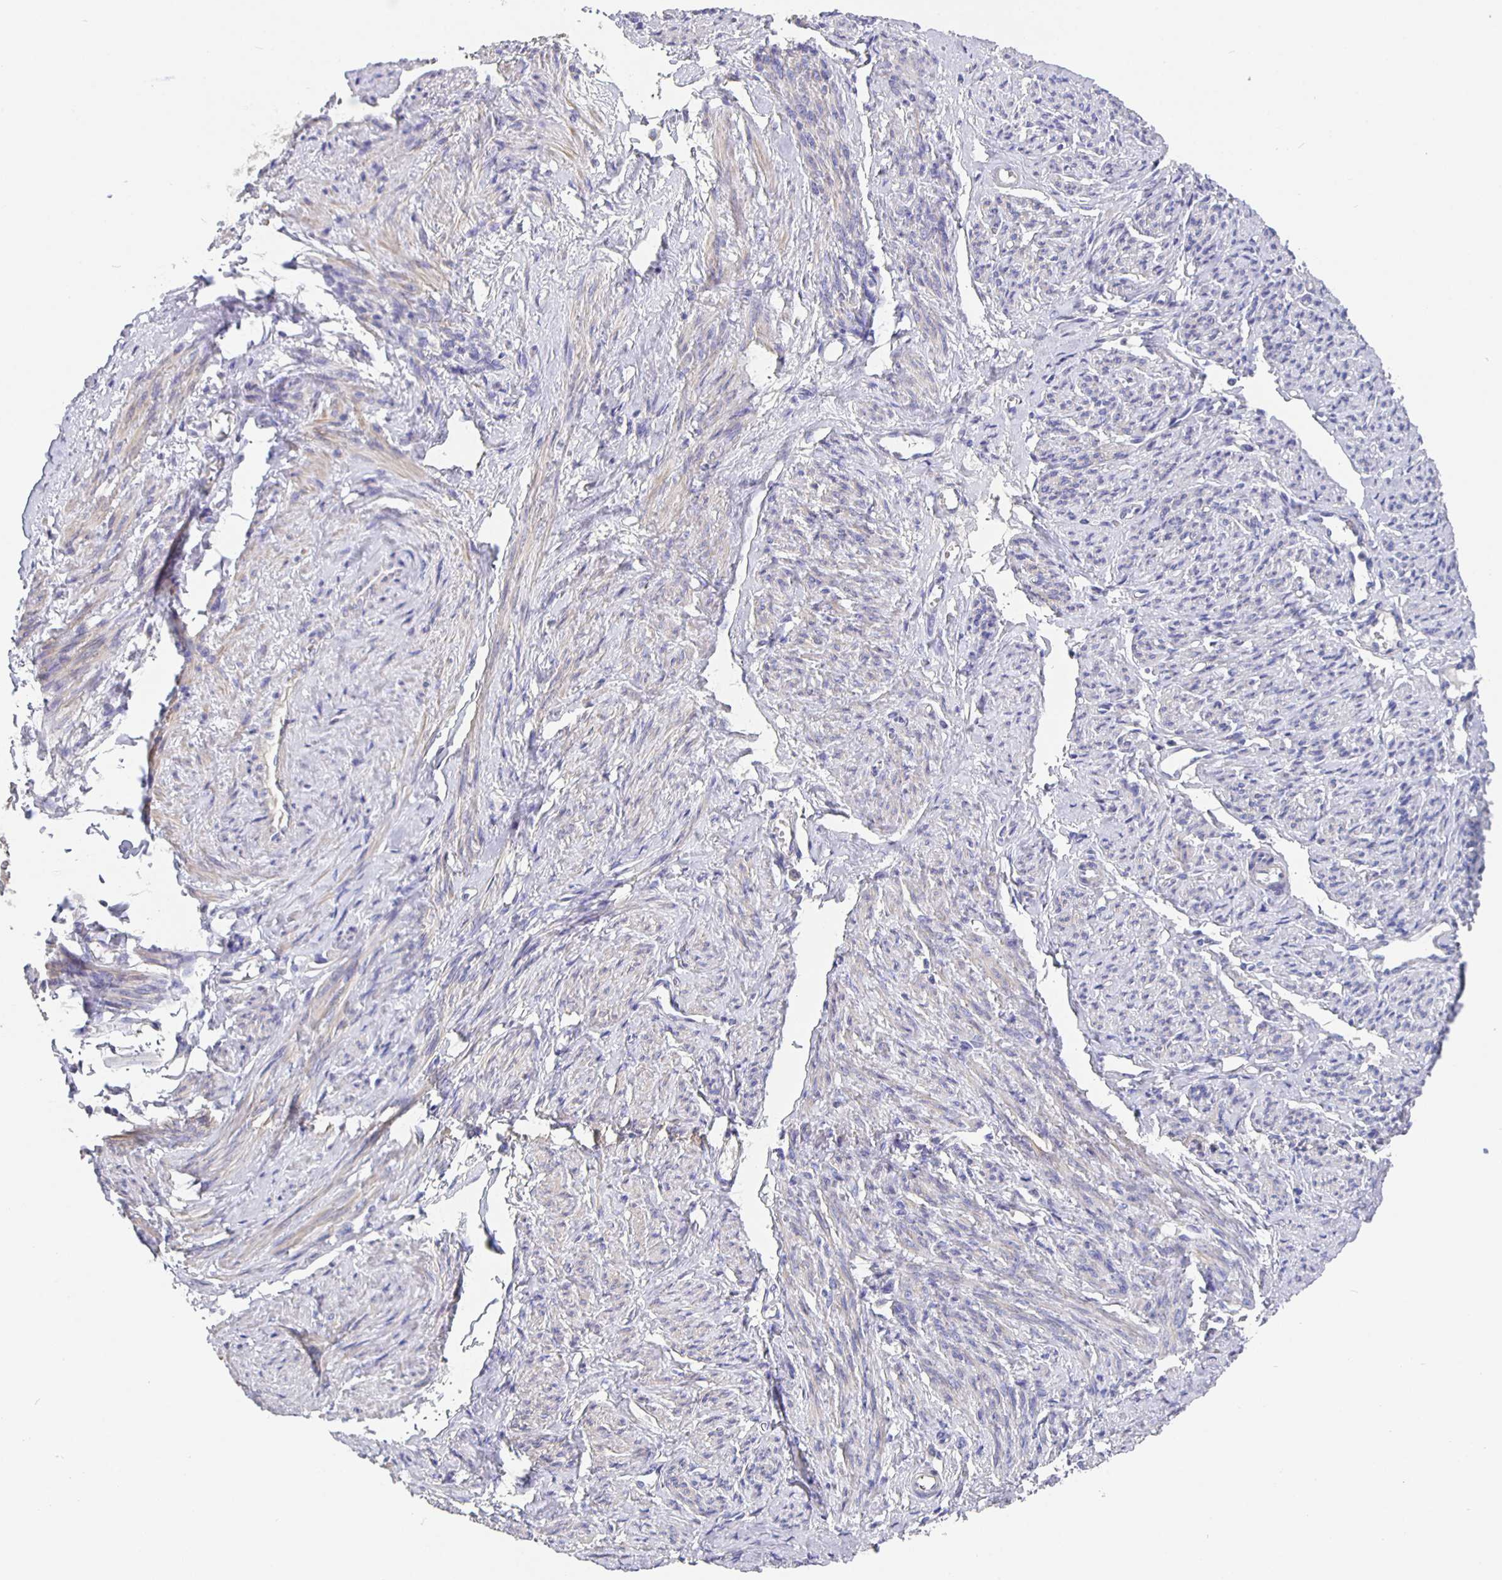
{"staining": {"intensity": "weak", "quantity": "<25%", "location": "cytoplasmic/membranous"}, "tissue": "smooth muscle", "cell_type": "Smooth muscle cells", "image_type": "normal", "snomed": [{"axis": "morphology", "description": "Normal tissue, NOS"}, {"axis": "topography", "description": "Smooth muscle"}], "caption": "Immunohistochemistry (IHC) histopathology image of normal smooth muscle: human smooth muscle stained with DAB (3,3'-diaminobenzidine) displays no significant protein expression in smooth muscle cells.", "gene": "CFAP74", "patient": {"sex": "female", "age": 65}}